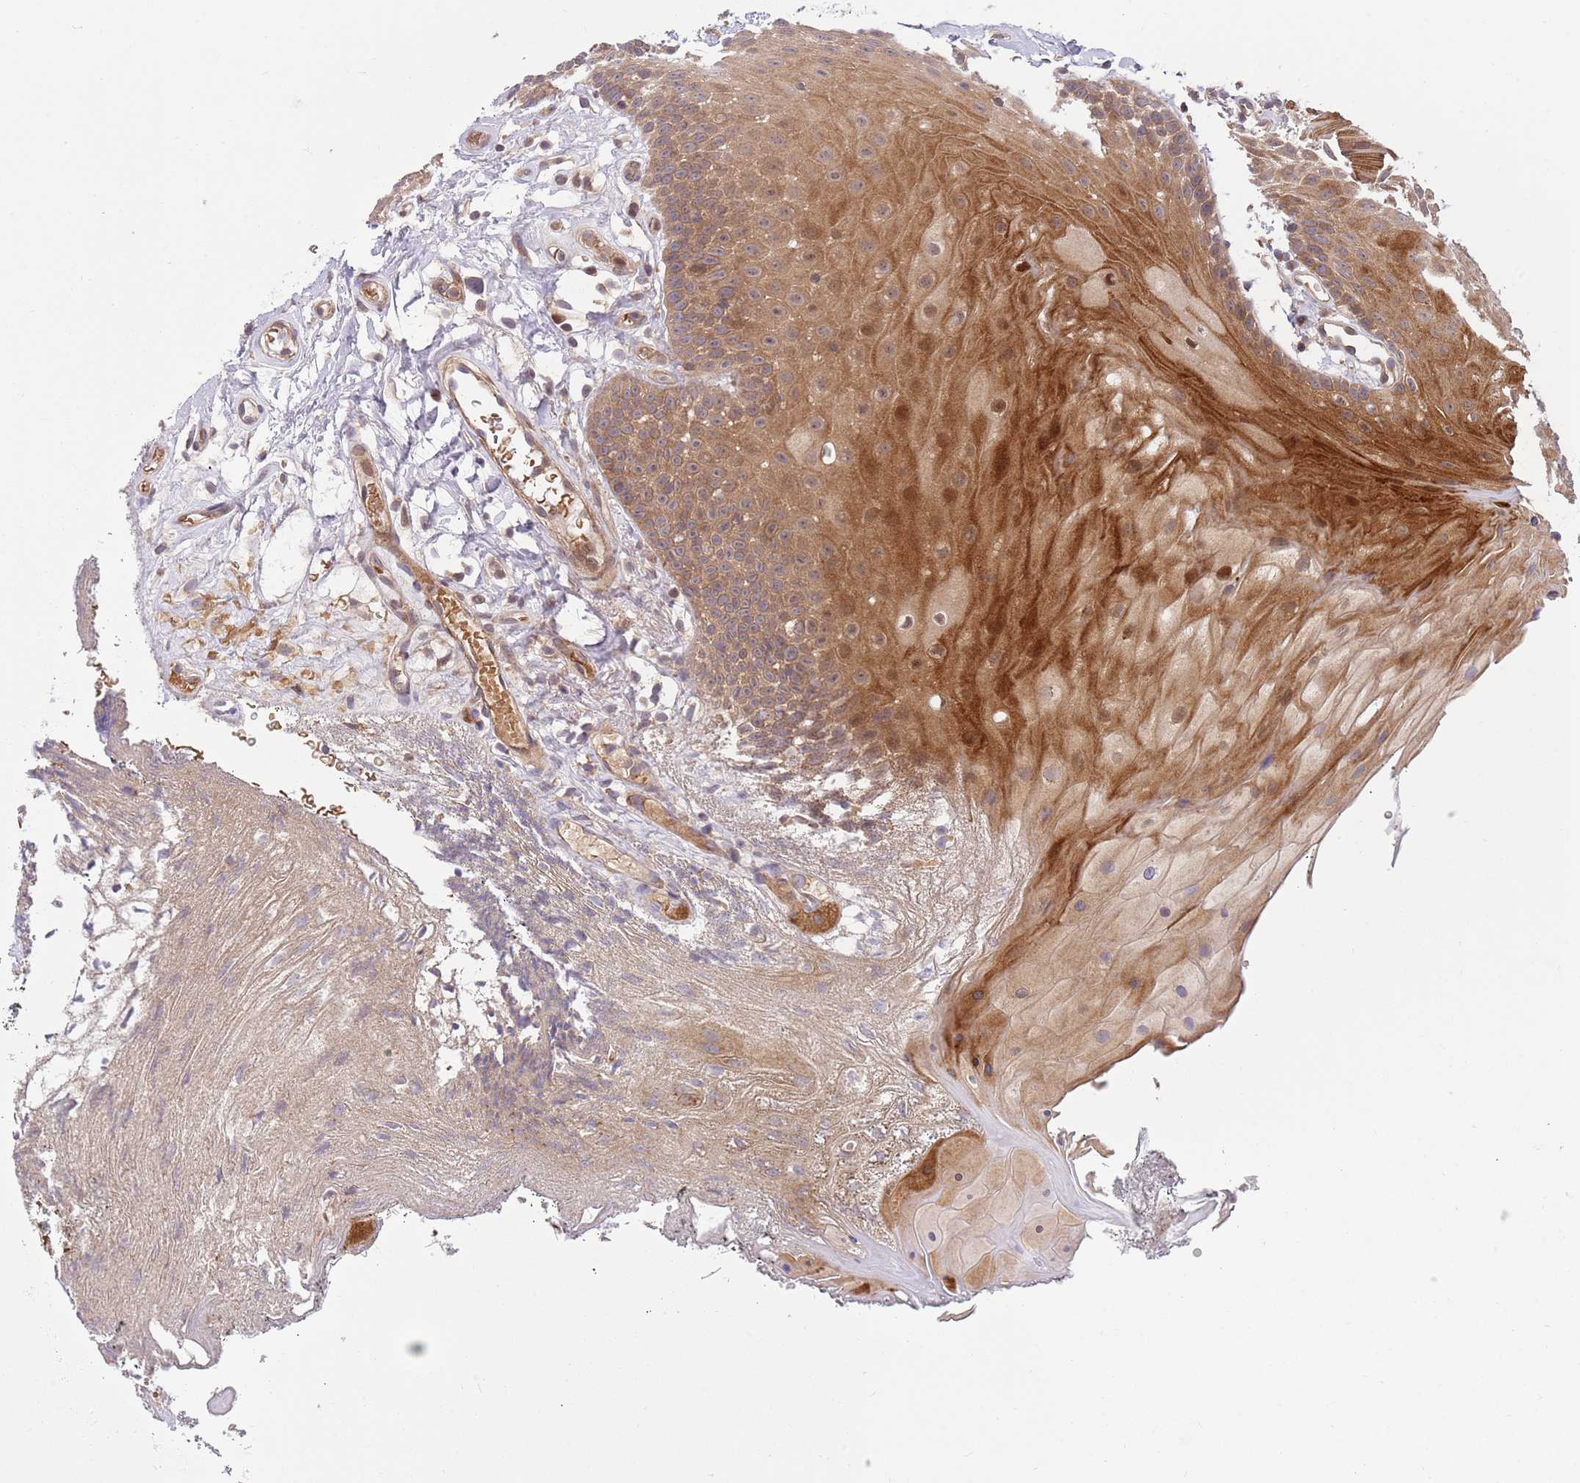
{"staining": {"intensity": "strong", "quantity": ">75%", "location": "cytoplasmic/membranous"}, "tissue": "oral mucosa", "cell_type": "Squamous epithelial cells", "image_type": "normal", "snomed": [{"axis": "morphology", "description": "Normal tissue, NOS"}, {"axis": "topography", "description": "Oral tissue"}], "caption": "A photomicrograph of human oral mucosa stained for a protein exhibits strong cytoplasmic/membranous brown staining in squamous epithelial cells. Immunohistochemistry stains the protein in brown and the nuclei are stained blue.", "gene": "GGA1", "patient": {"sex": "female", "age": 80}}